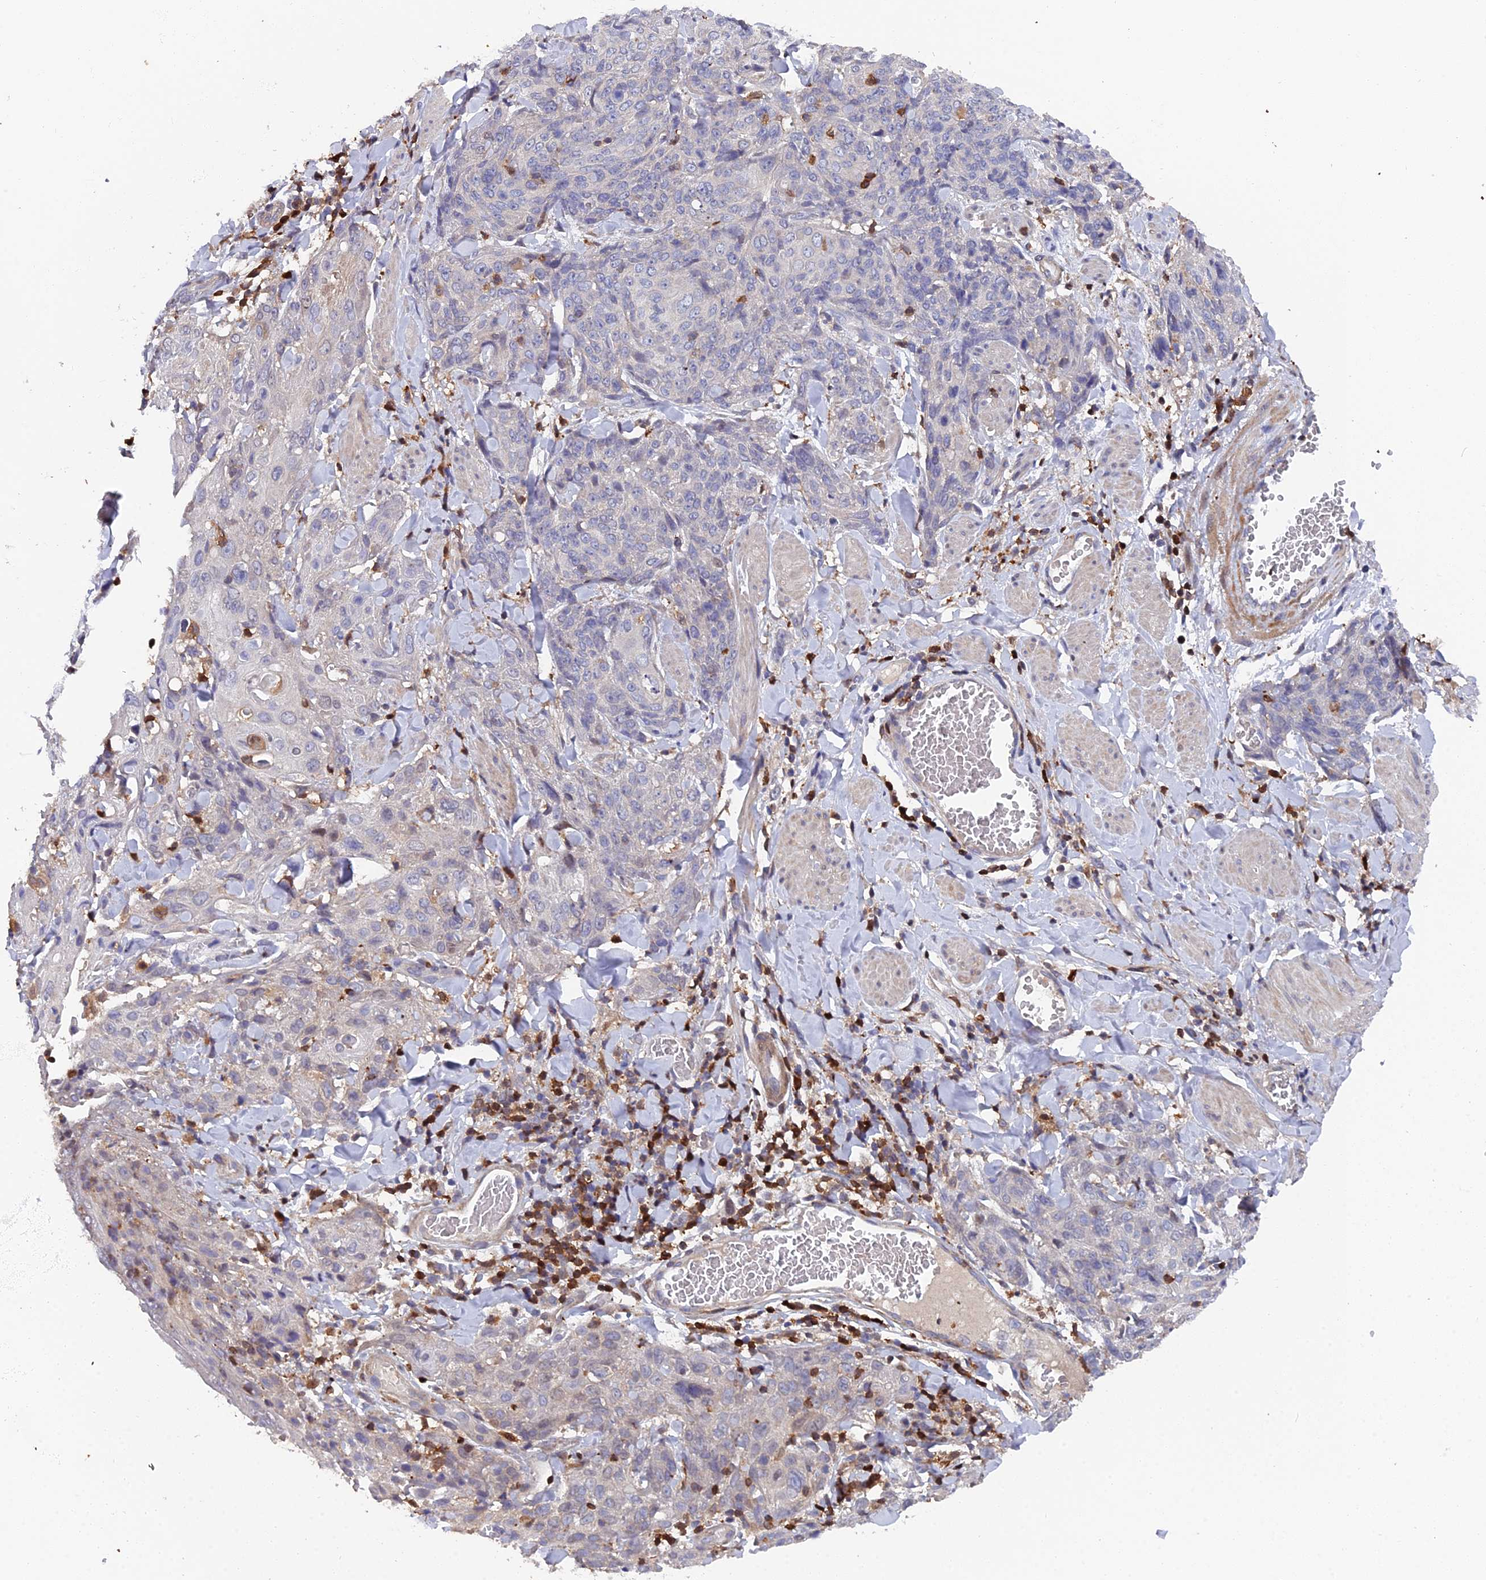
{"staining": {"intensity": "negative", "quantity": "none", "location": "none"}, "tissue": "skin cancer", "cell_type": "Tumor cells", "image_type": "cancer", "snomed": [{"axis": "morphology", "description": "Squamous cell carcinoma, NOS"}, {"axis": "topography", "description": "Skin"}, {"axis": "topography", "description": "Vulva"}], "caption": "DAB (3,3'-diaminobenzidine) immunohistochemical staining of human skin cancer (squamous cell carcinoma) demonstrates no significant expression in tumor cells. (Stains: DAB (3,3'-diaminobenzidine) IHC with hematoxylin counter stain, Microscopy: brightfield microscopy at high magnification).", "gene": "GALK2", "patient": {"sex": "female", "age": 85}}